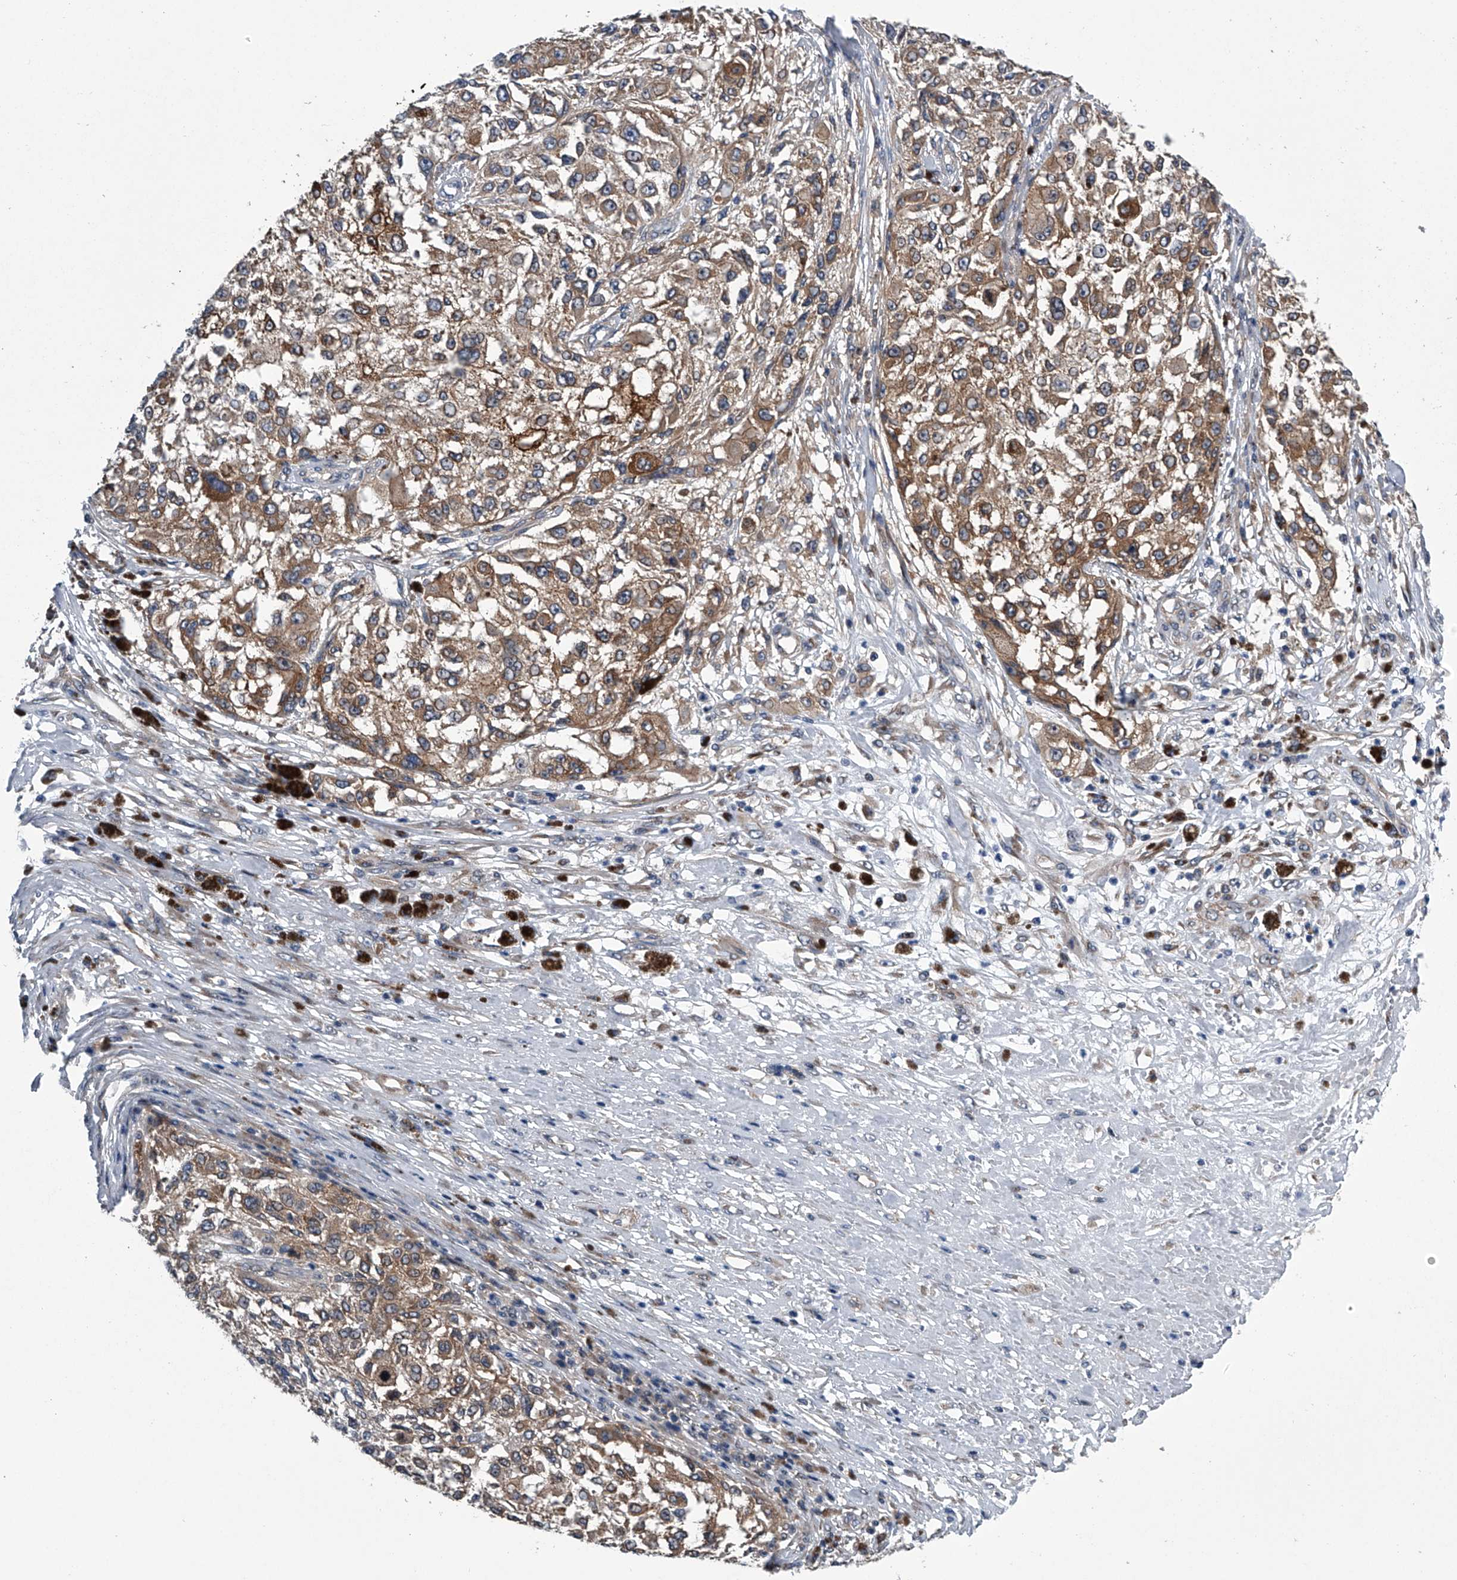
{"staining": {"intensity": "moderate", "quantity": ">75%", "location": "cytoplasmic/membranous"}, "tissue": "melanoma", "cell_type": "Tumor cells", "image_type": "cancer", "snomed": [{"axis": "morphology", "description": "Necrosis, NOS"}, {"axis": "morphology", "description": "Malignant melanoma, NOS"}, {"axis": "topography", "description": "Skin"}], "caption": "Immunohistochemical staining of malignant melanoma shows moderate cytoplasmic/membranous protein expression in approximately >75% of tumor cells.", "gene": "PPP2R5D", "patient": {"sex": "female", "age": 87}}